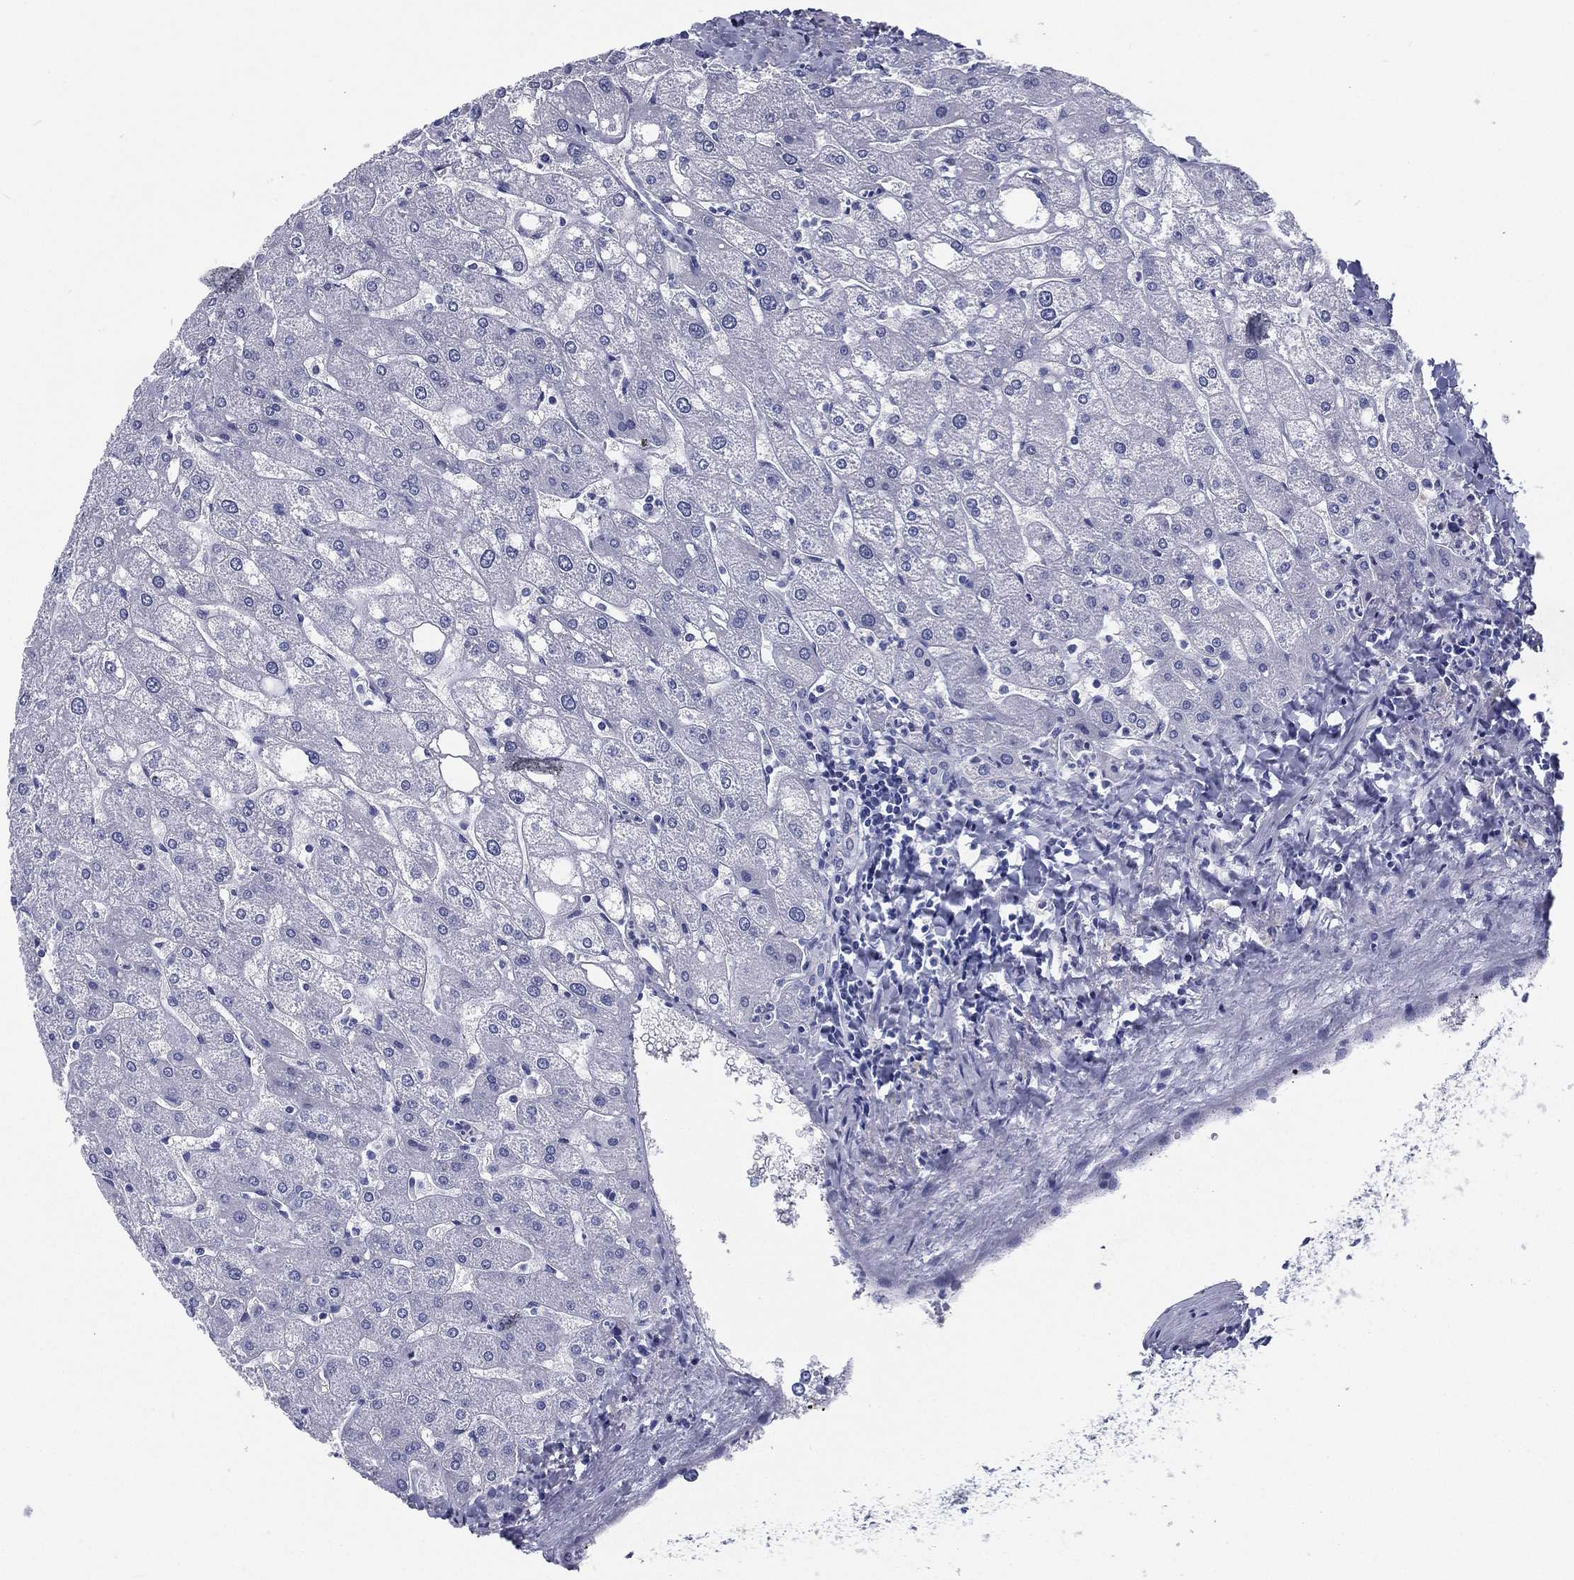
{"staining": {"intensity": "negative", "quantity": "none", "location": "none"}, "tissue": "liver", "cell_type": "Cholangiocytes", "image_type": "normal", "snomed": [{"axis": "morphology", "description": "Normal tissue, NOS"}, {"axis": "topography", "description": "Liver"}], "caption": "This is an immunohistochemistry image of unremarkable human liver. There is no staining in cholangiocytes.", "gene": "RSPH4A", "patient": {"sex": "male", "age": 67}}